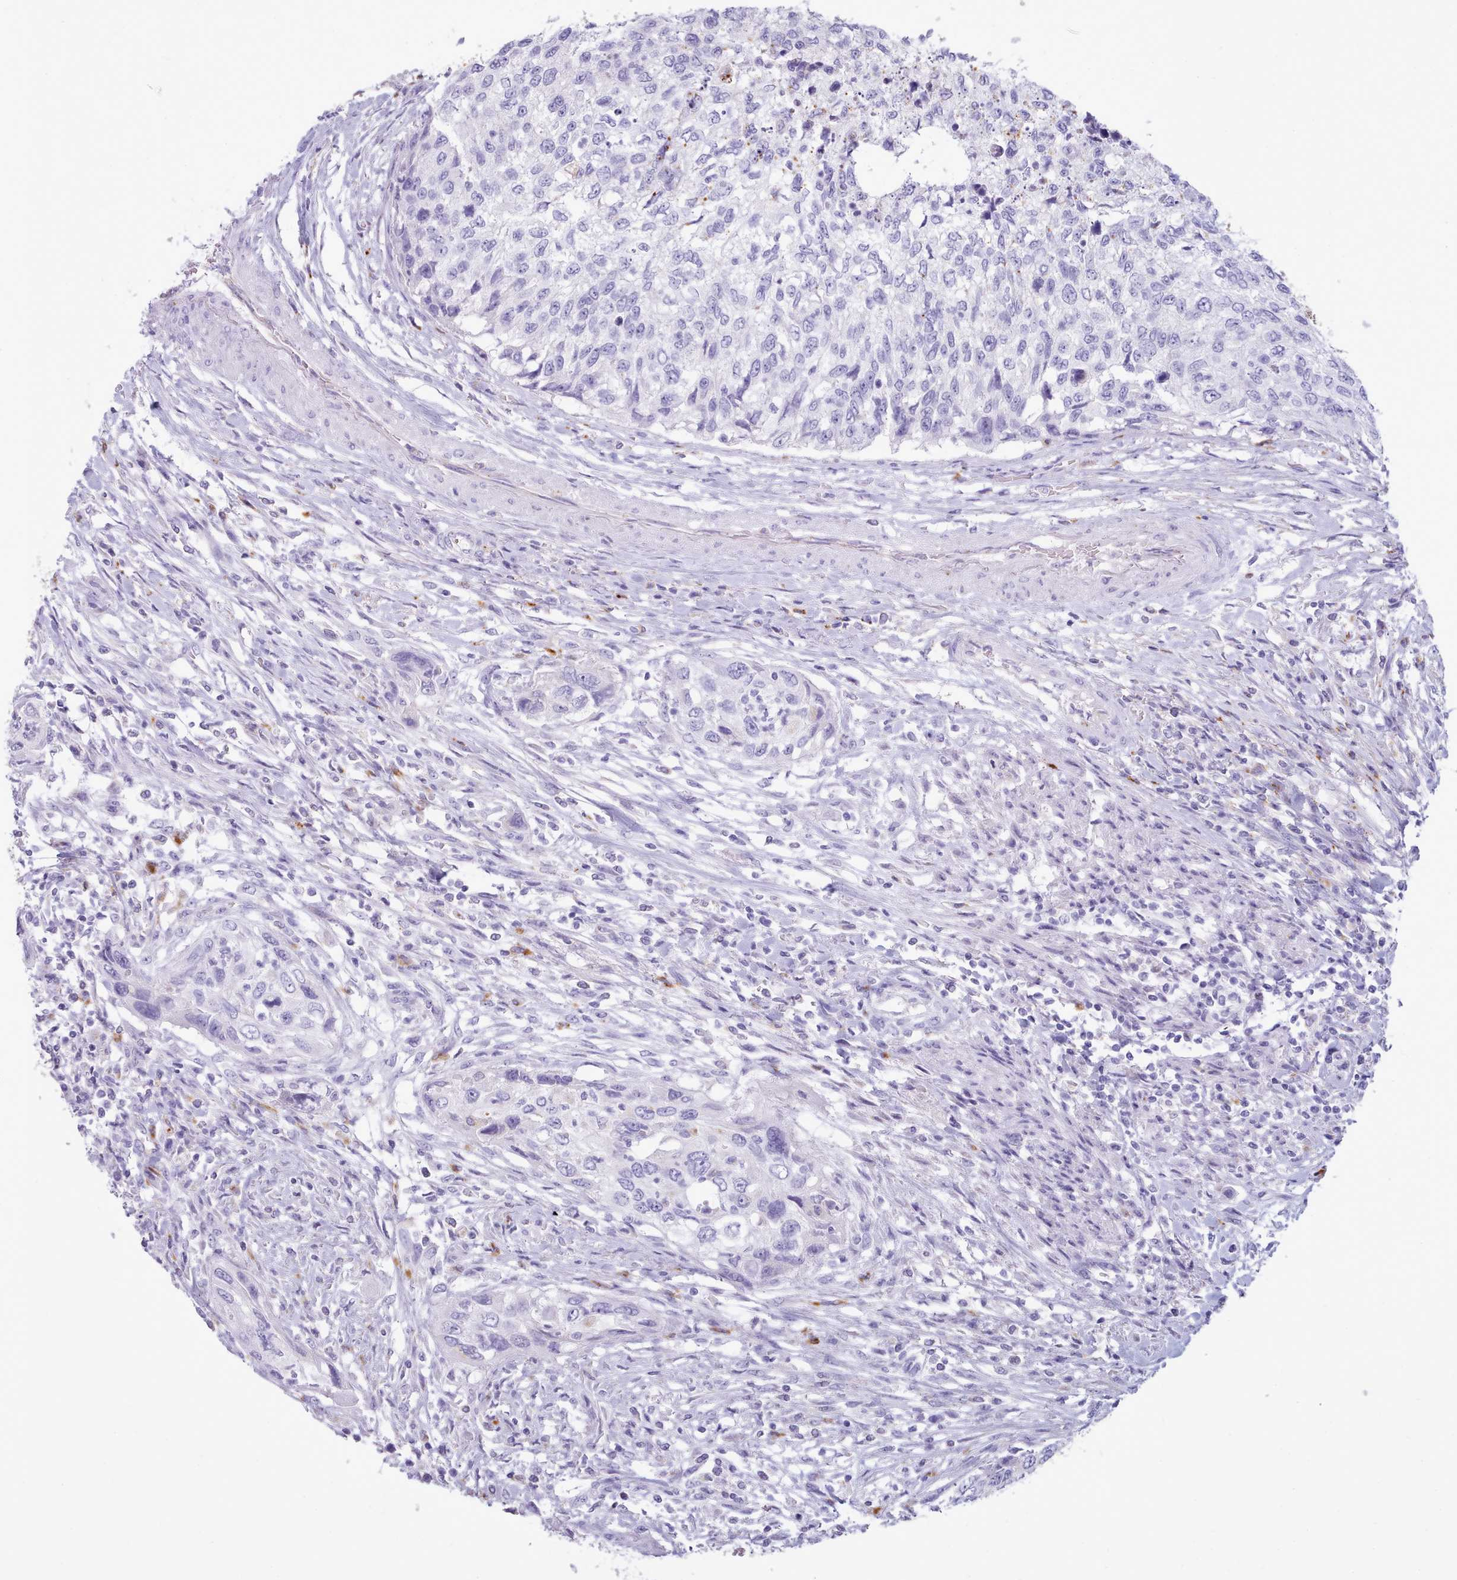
{"staining": {"intensity": "negative", "quantity": "none", "location": "none"}, "tissue": "urothelial cancer", "cell_type": "Tumor cells", "image_type": "cancer", "snomed": [{"axis": "morphology", "description": "Urothelial carcinoma, High grade"}, {"axis": "topography", "description": "Urinary bladder"}], "caption": "Human high-grade urothelial carcinoma stained for a protein using IHC displays no positivity in tumor cells.", "gene": "GAA", "patient": {"sex": "female", "age": 60}}